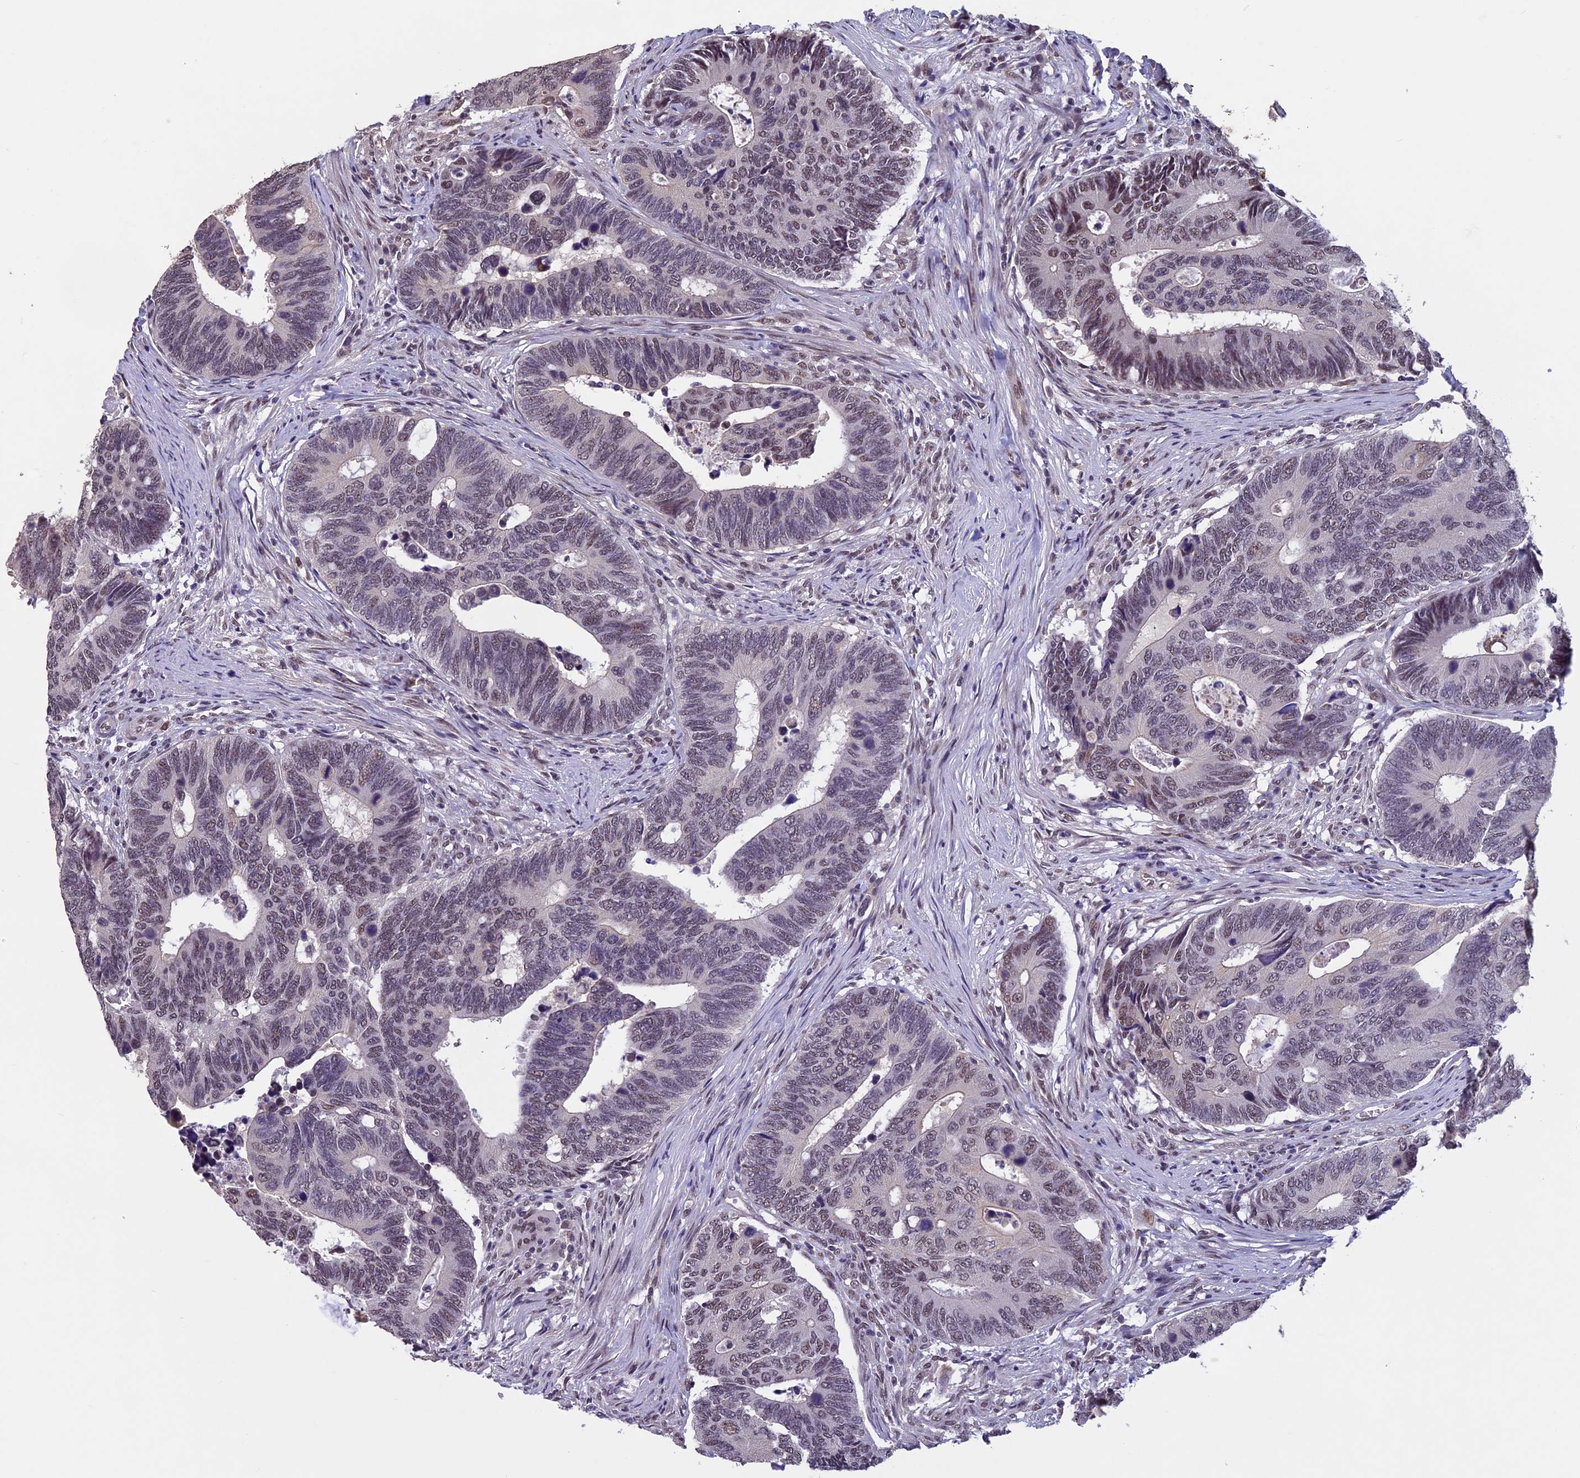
{"staining": {"intensity": "moderate", "quantity": "25%-75%", "location": "nuclear"}, "tissue": "colorectal cancer", "cell_type": "Tumor cells", "image_type": "cancer", "snomed": [{"axis": "morphology", "description": "Adenocarcinoma, NOS"}, {"axis": "topography", "description": "Colon"}], "caption": "Immunohistochemical staining of human adenocarcinoma (colorectal) reveals medium levels of moderate nuclear protein staining in about 25%-75% of tumor cells.", "gene": "RNF40", "patient": {"sex": "male", "age": 87}}